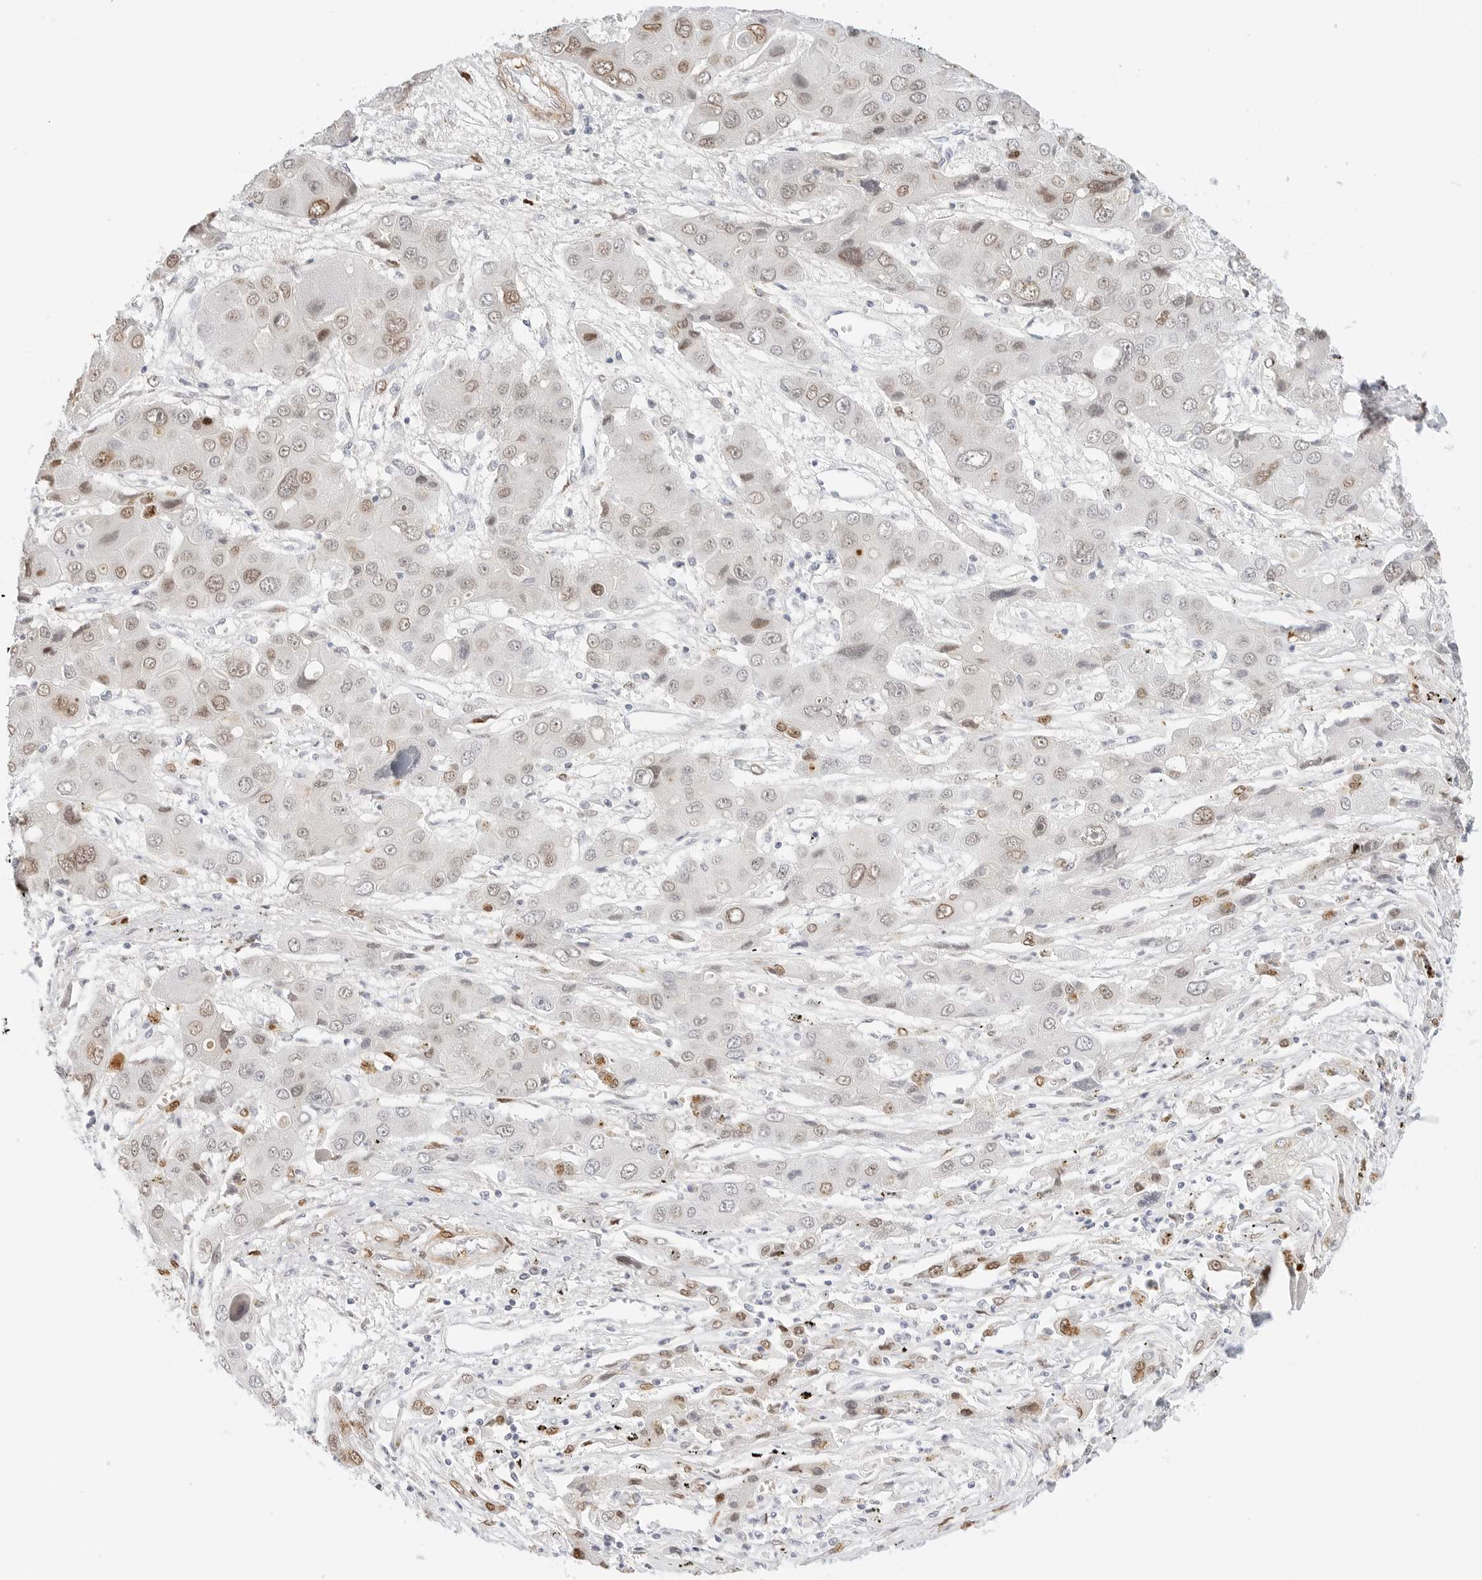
{"staining": {"intensity": "moderate", "quantity": "25%-75%", "location": "nuclear"}, "tissue": "liver cancer", "cell_type": "Tumor cells", "image_type": "cancer", "snomed": [{"axis": "morphology", "description": "Cholangiocarcinoma"}, {"axis": "topography", "description": "Liver"}], "caption": "Liver cancer (cholangiocarcinoma) stained with a brown dye demonstrates moderate nuclear positive staining in about 25%-75% of tumor cells.", "gene": "SPIDR", "patient": {"sex": "male", "age": 67}}